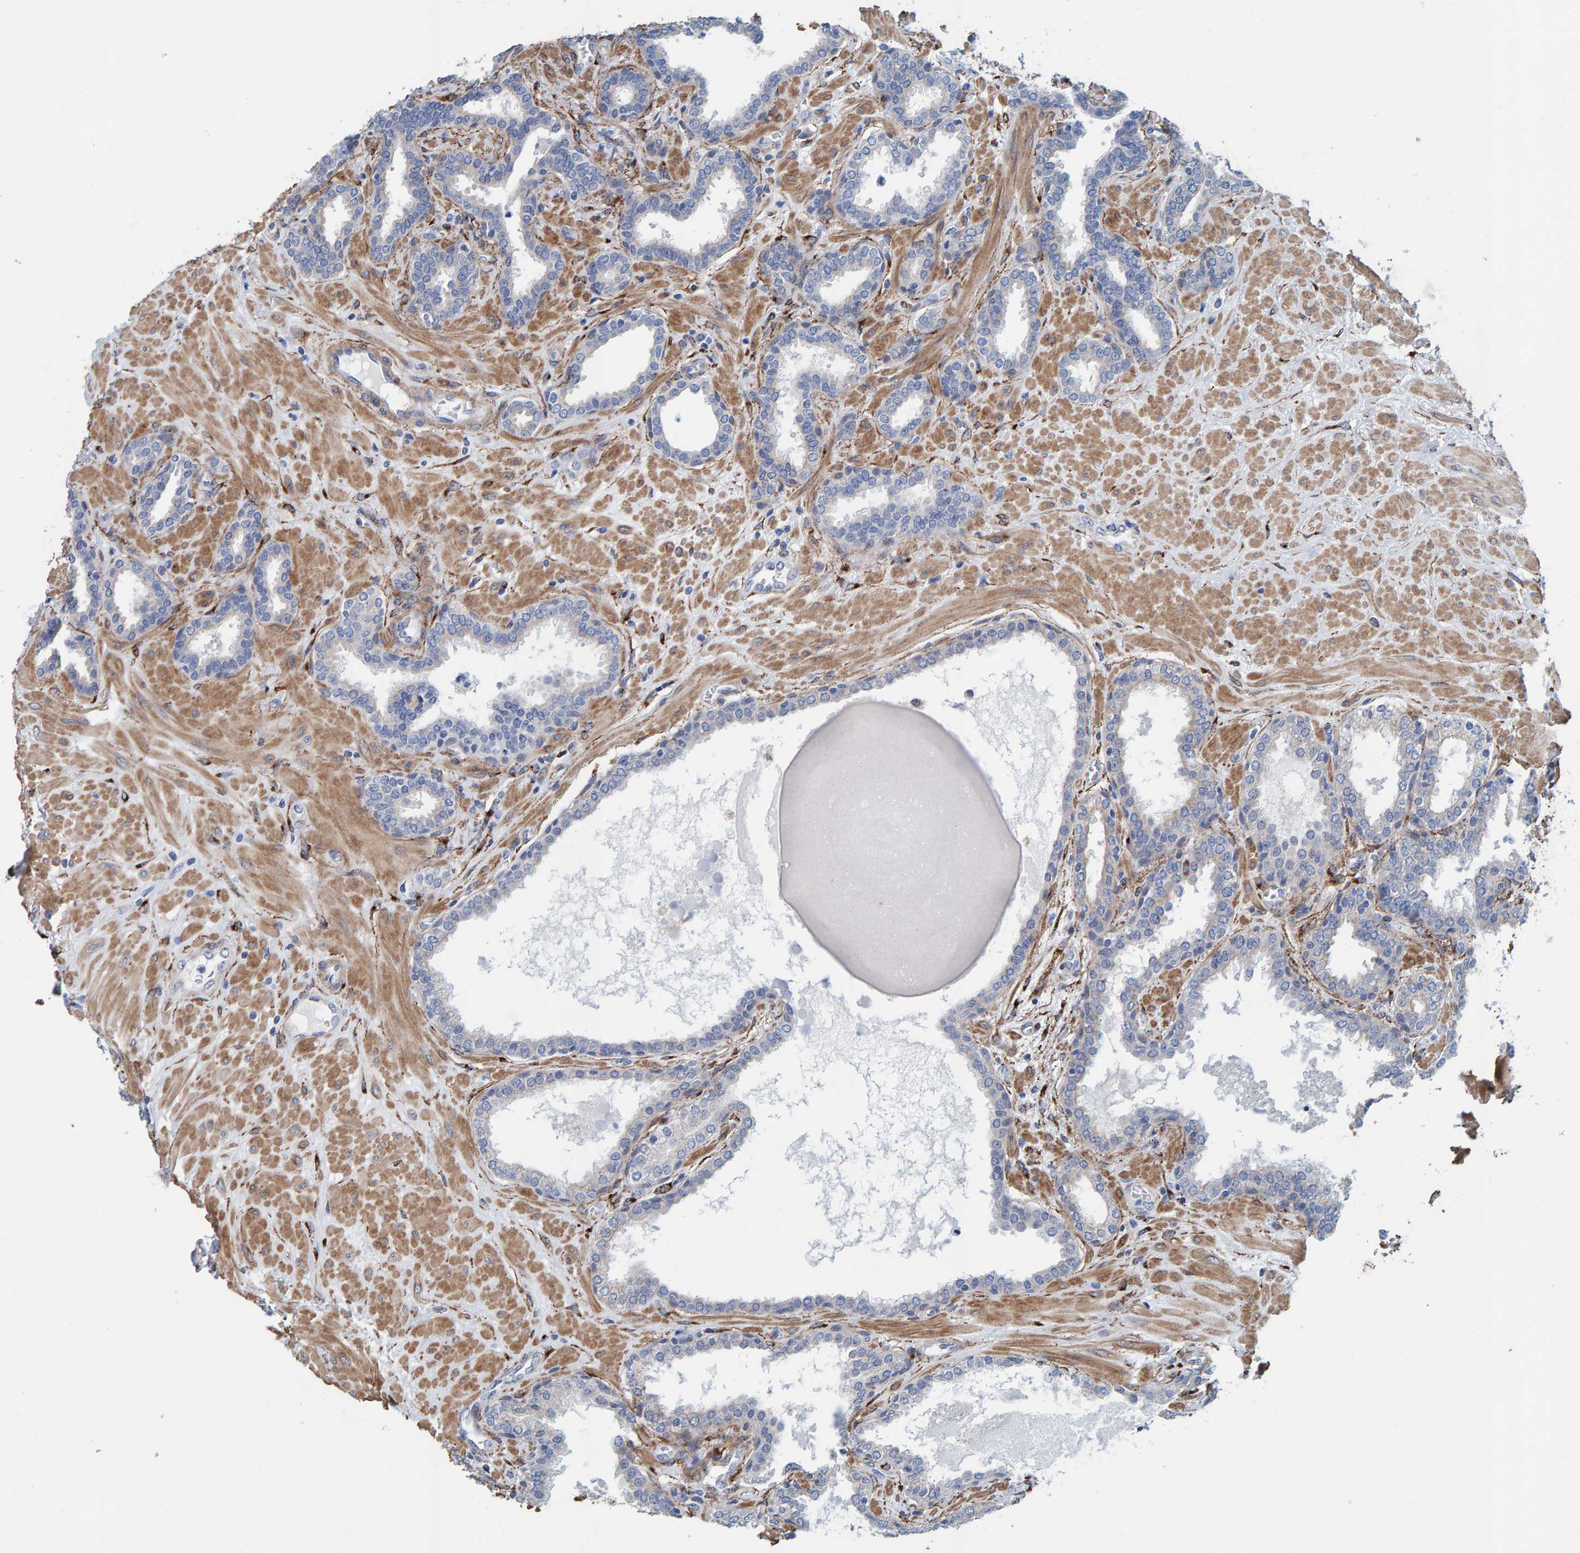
{"staining": {"intensity": "negative", "quantity": "none", "location": "none"}, "tissue": "prostate", "cell_type": "Glandular cells", "image_type": "normal", "snomed": [{"axis": "morphology", "description": "Normal tissue, NOS"}, {"axis": "topography", "description": "Prostate"}], "caption": "Photomicrograph shows no significant protein expression in glandular cells of benign prostate.", "gene": "LRP1", "patient": {"sex": "male", "age": 51}}